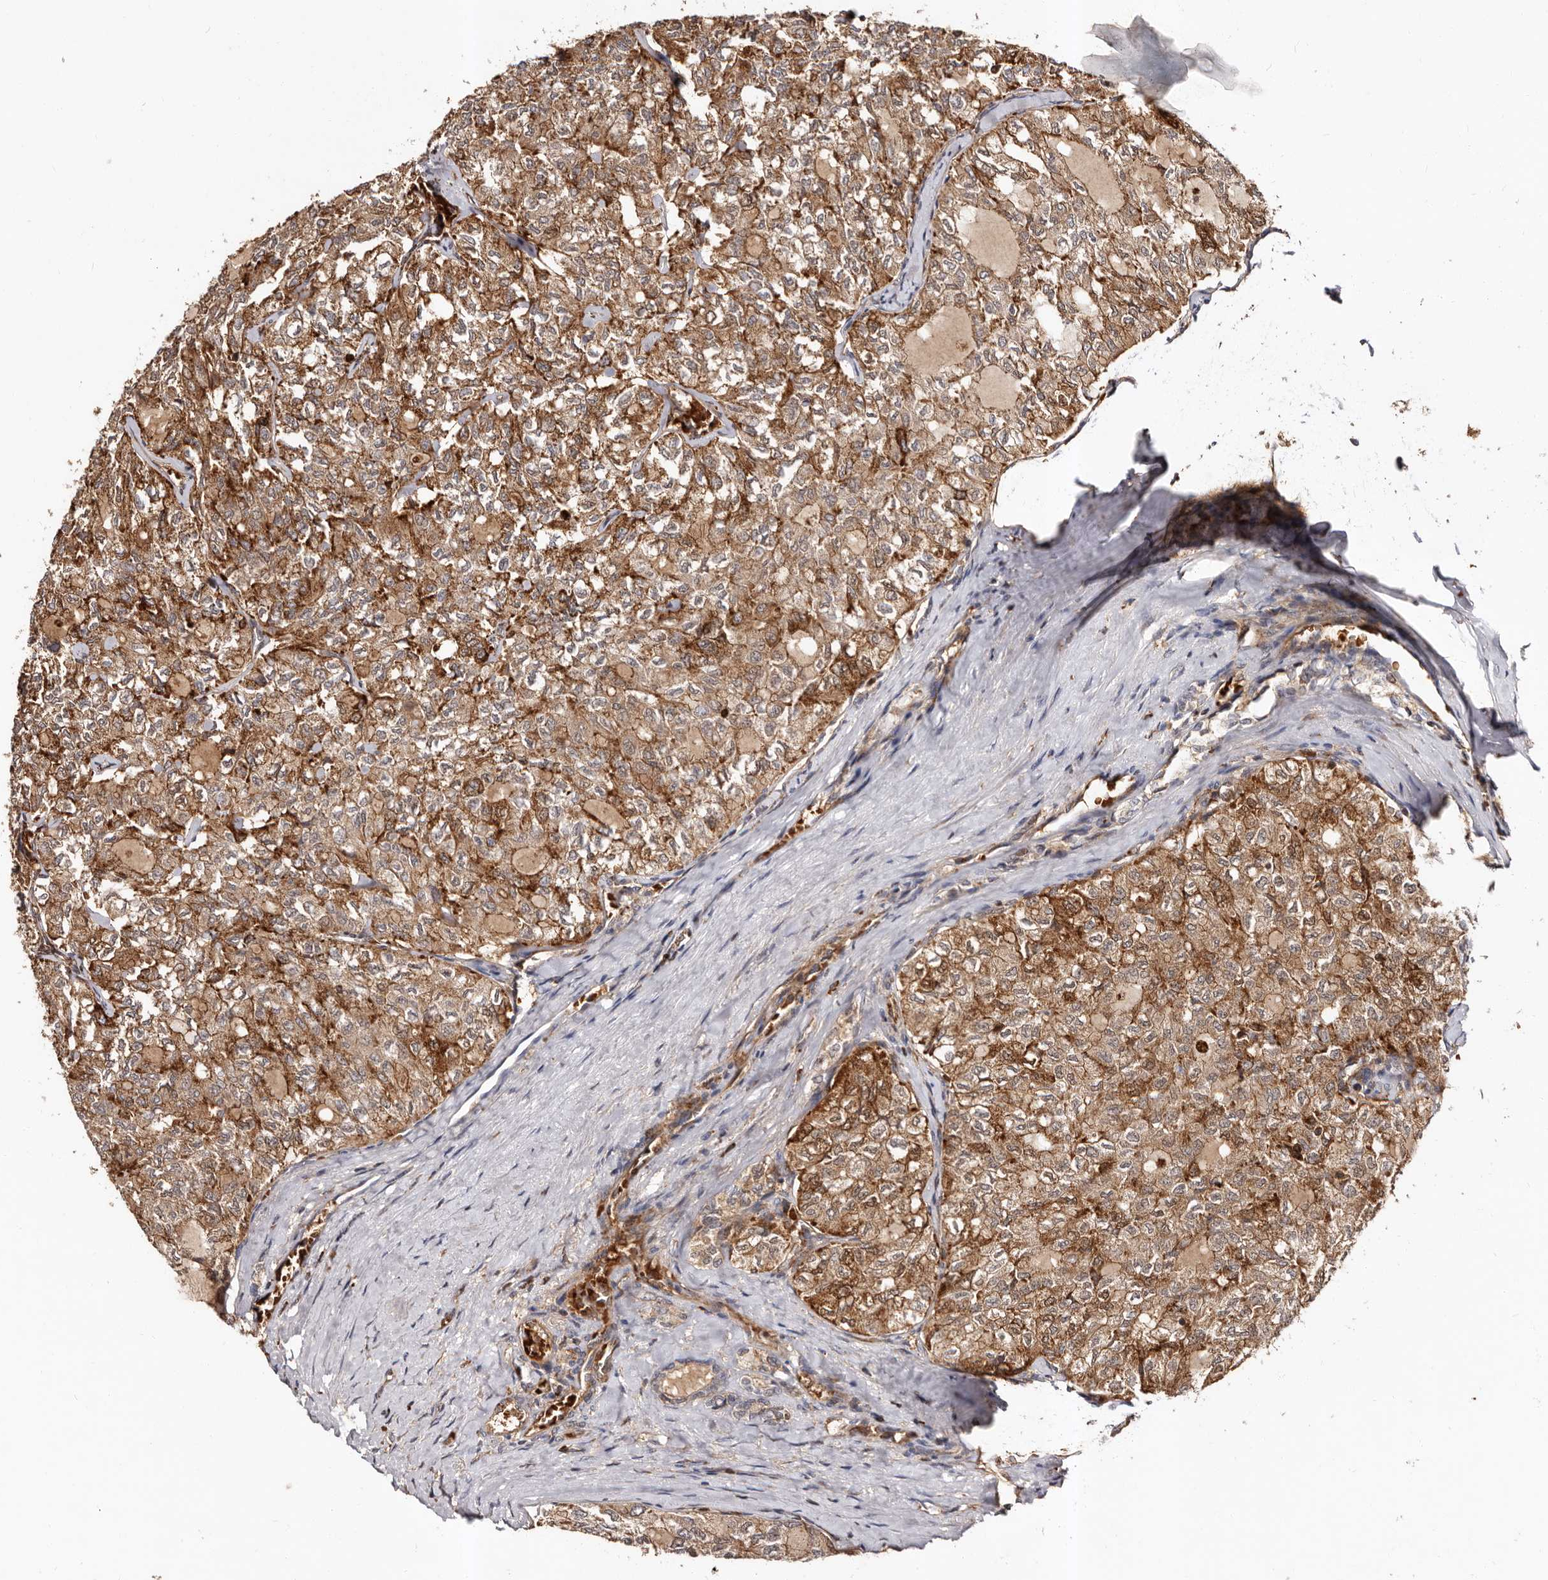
{"staining": {"intensity": "moderate", "quantity": ">75%", "location": "cytoplasmic/membranous"}, "tissue": "thyroid cancer", "cell_type": "Tumor cells", "image_type": "cancer", "snomed": [{"axis": "morphology", "description": "Follicular adenoma carcinoma, NOS"}, {"axis": "topography", "description": "Thyroid gland"}], "caption": "Immunohistochemistry photomicrograph of human thyroid follicular adenoma carcinoma stained for a protein (brown), which displays medium levels of moderate cytoplasmic/membranous expression in approximately >75% of tumor cells.", "gene": "BAX", "patient": {"sex": "male", "age": 75}}